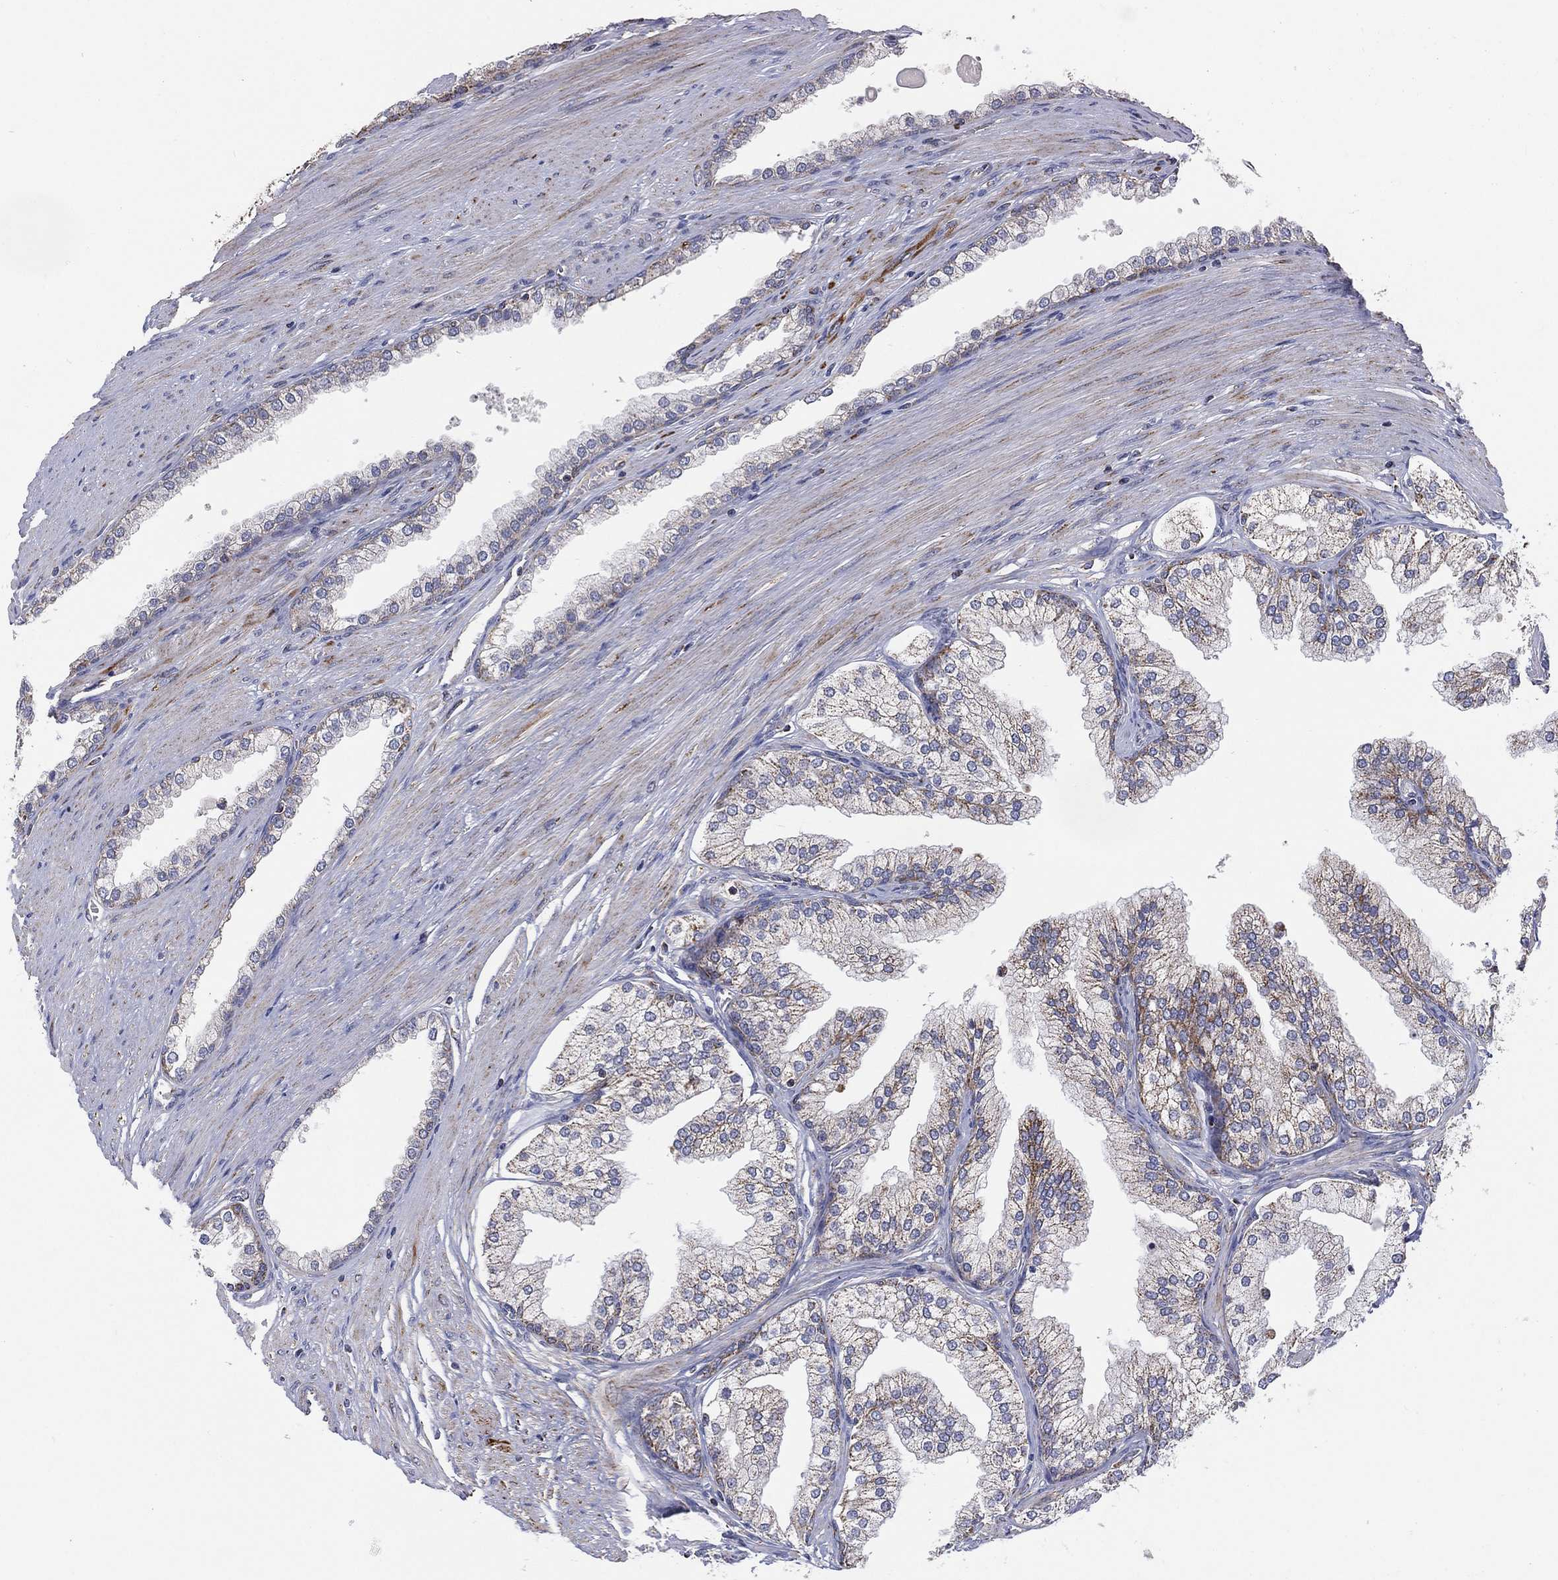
{"staining": {"intensity": "negative", "quantity": "none", "location": "none"}, "tissue": "prostate cancer", "cell_type": "Tumor cells", "image_type": "cancer", "snomed": [{"axis": "morphology", "description": "Adenocarcinoma, NOS"}, {"axis": "topography", "description": "Prostate"}], "caption": "The image shows no significant positivity in tumor cells of prostate cancer (adenocarcinoma).", "gene": "PPP2R5A", "patient": {"sex": "male", "age": 67}}